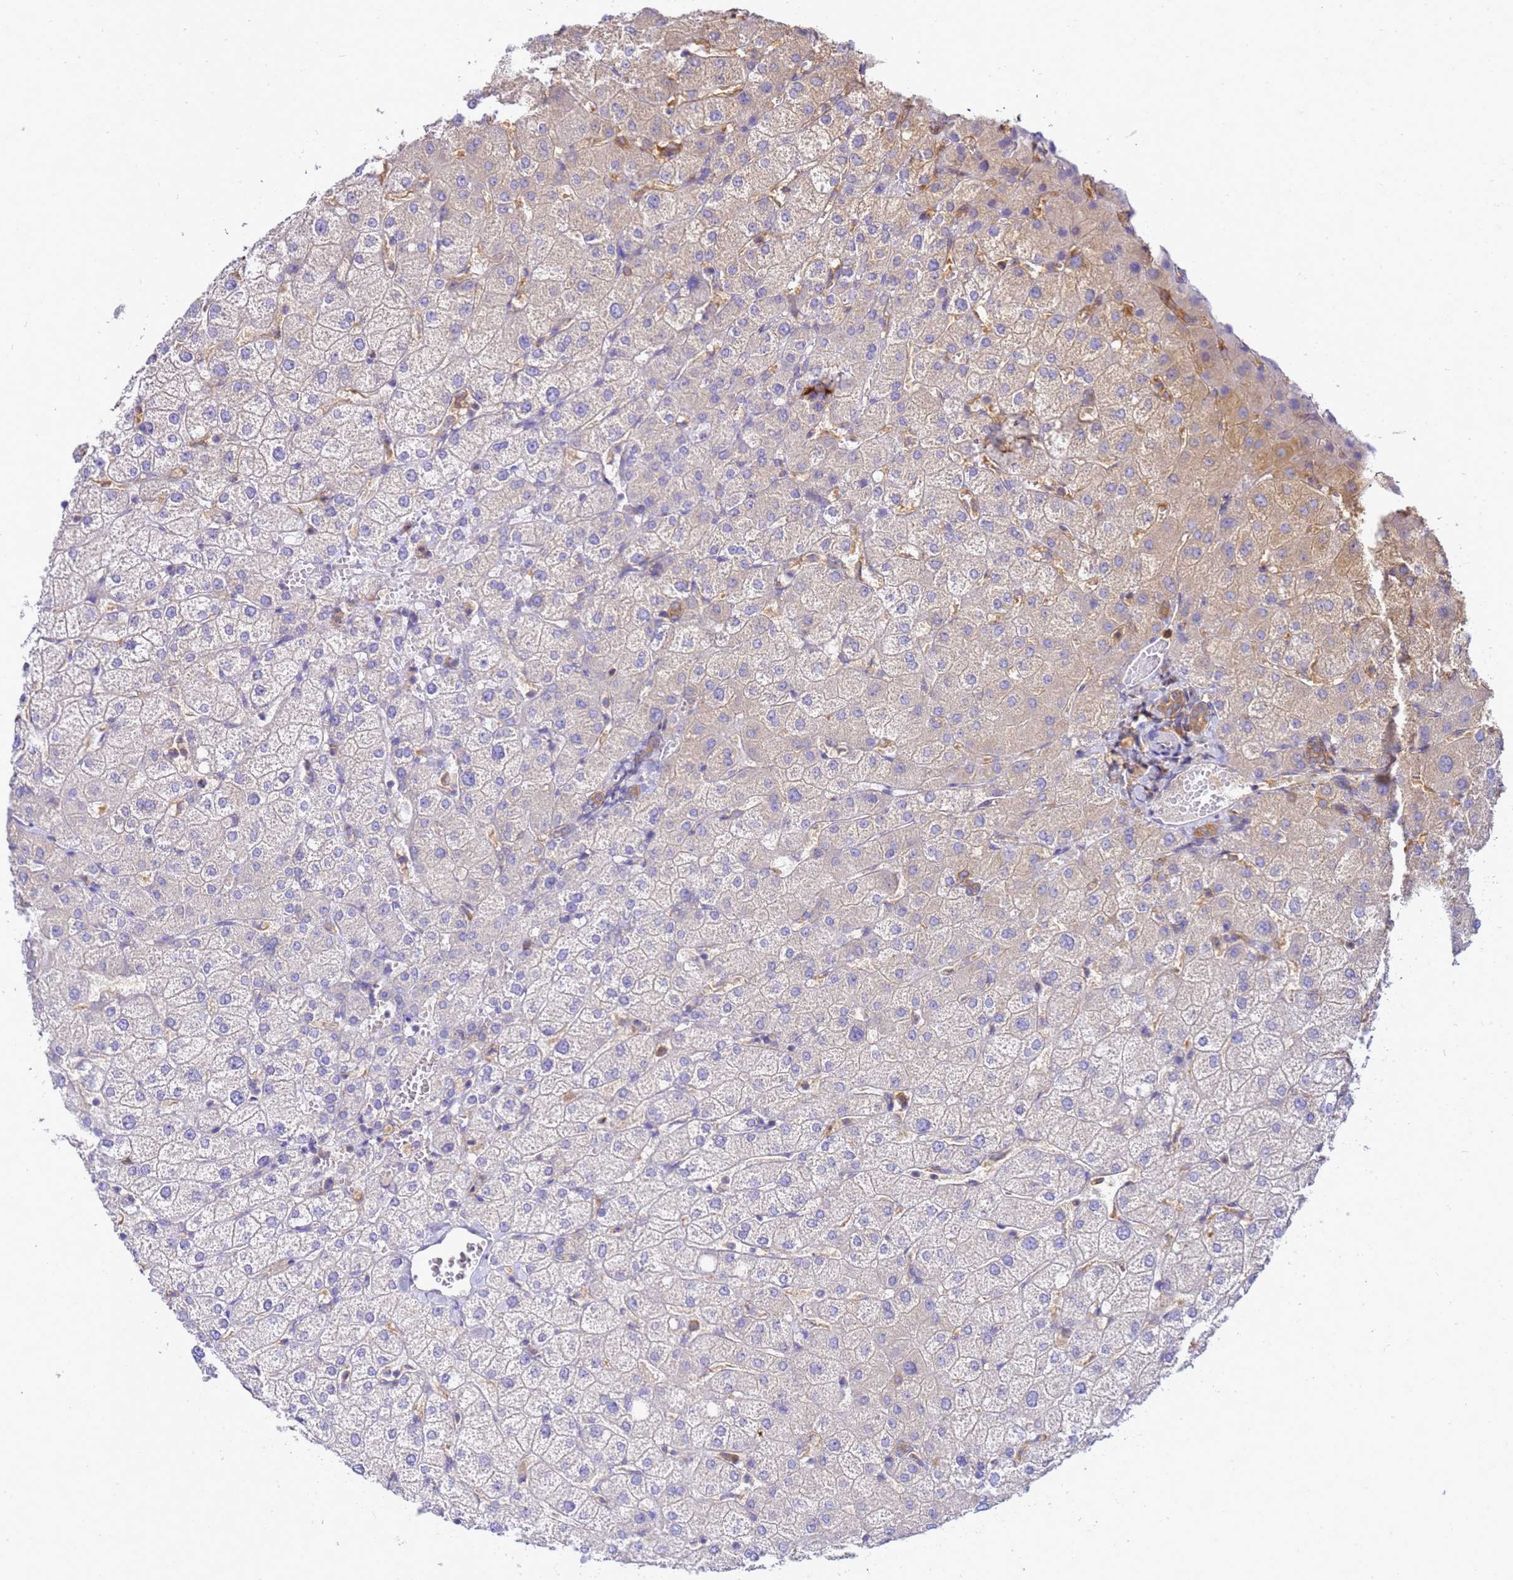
{"staining": {"intensity": "moderate", "quantity": ">75%", "location": "cytoplasmic/membranous"}, "tissue": "liver", "cell_type": "Cholangiocytes", "image_type": "normal", "snomed": [{"axis": "morphology", "description": "Normal tissue, NOS"}, {"axis": "topography", "description": "Liver"}], "caption": "This micrograph exhibits immunohistochemistry (IHC) staining of benign human liver, with medium moderate cytoplasmic/membranous positivity in about >75% of cholangiocytes.", "gene": "NARS1", "patient": {"sex": "female", "age": 54}}